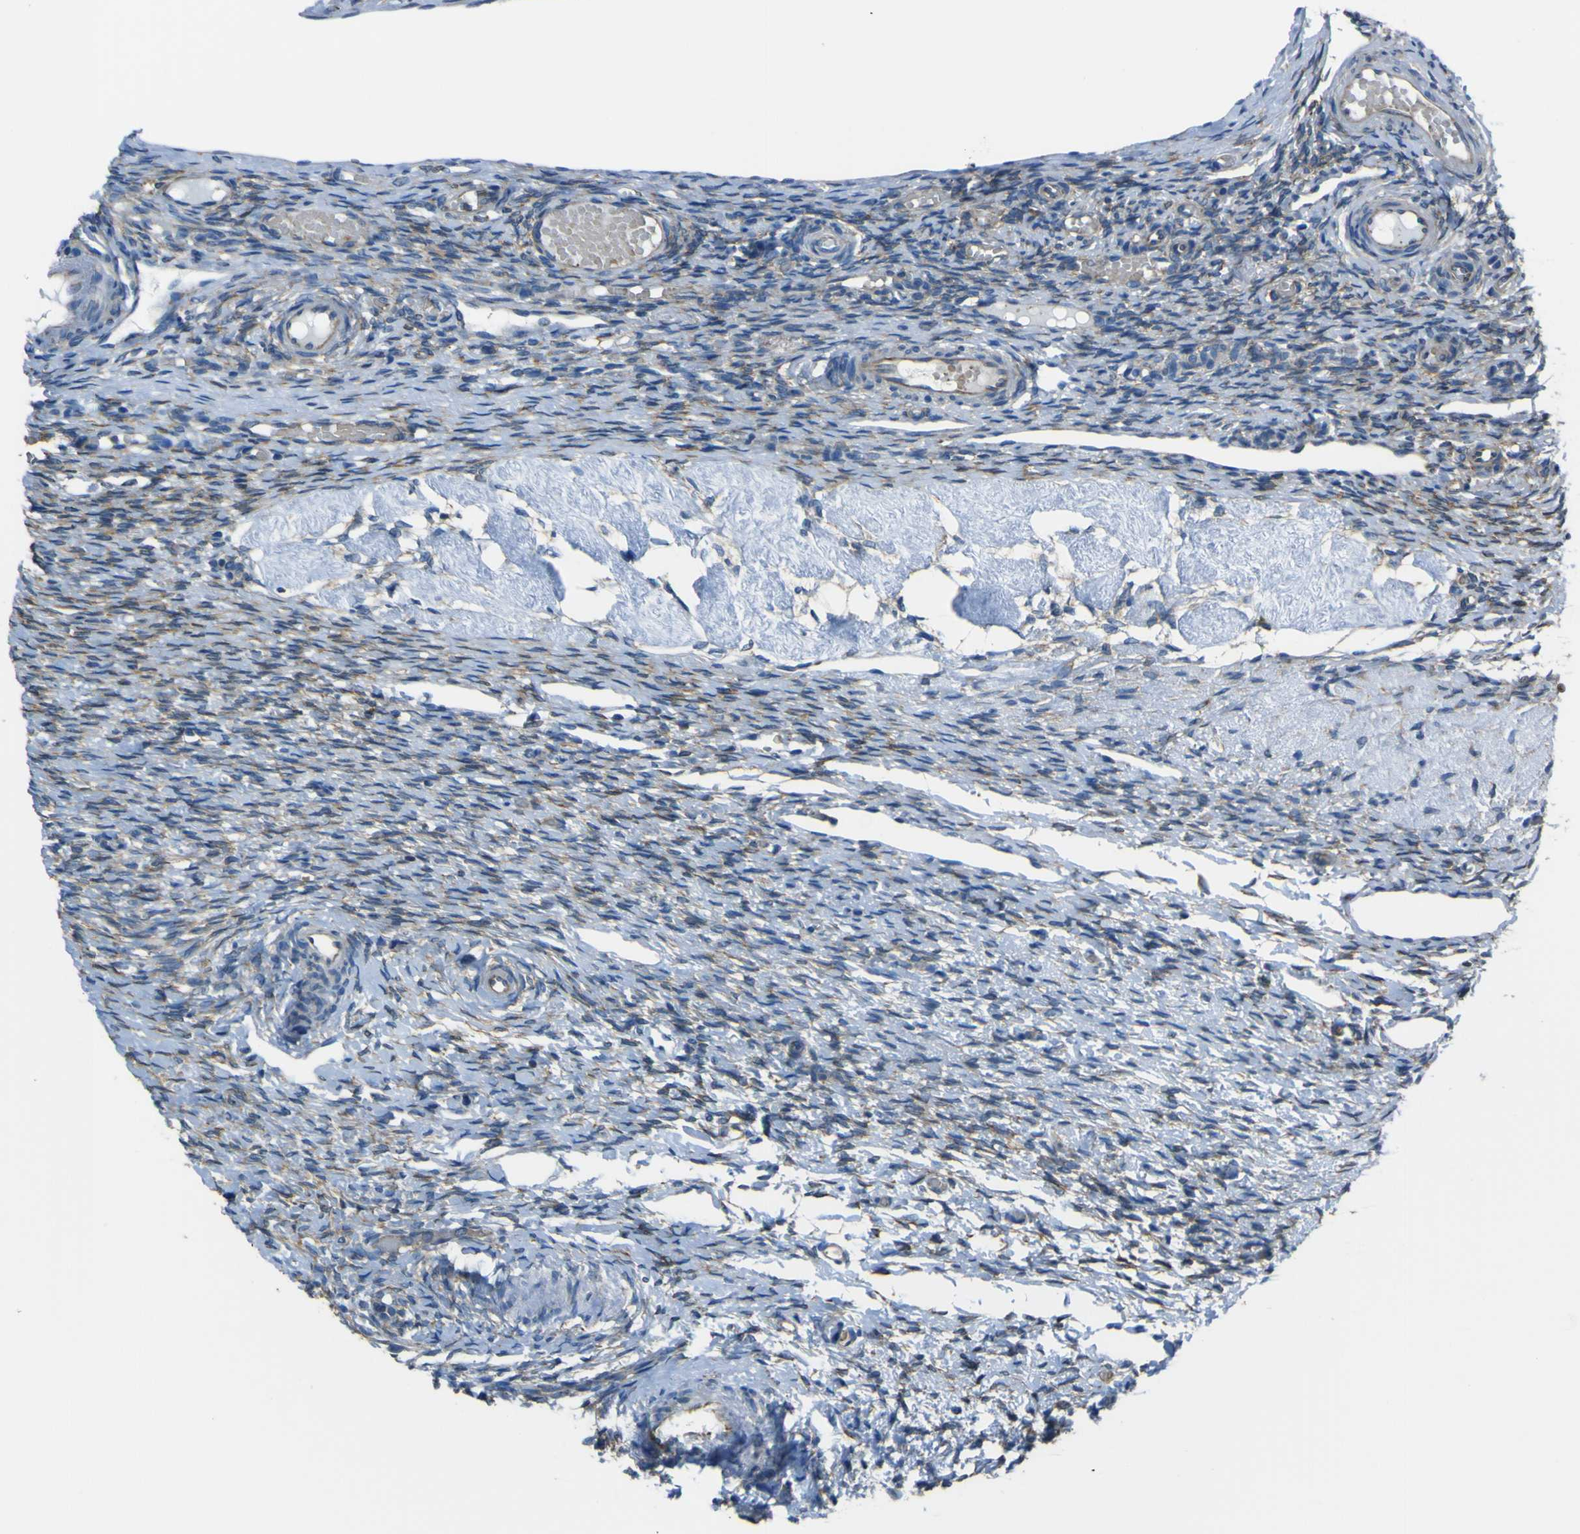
{"staining": {"intensity": "weak", "quantity": "25%-75%", "location": "cytoplasmic/membranous"}, "tissue": "ovary", "cell_type": "Ovarian stroma cells", "image_type": "normal", "snomed": [{"axis": "morphology", "description": "Normal tissue, NOS"}, {"axis": "topography", "description": "Ovary"}], "caption": "Protein analysis of normal ovary reveals weak cytoplasmic/membranous staining in about 25%-75% of ovarian stroma cells.", "gene": "STIM1", "patient": {"sex": "female", "age": 60}}